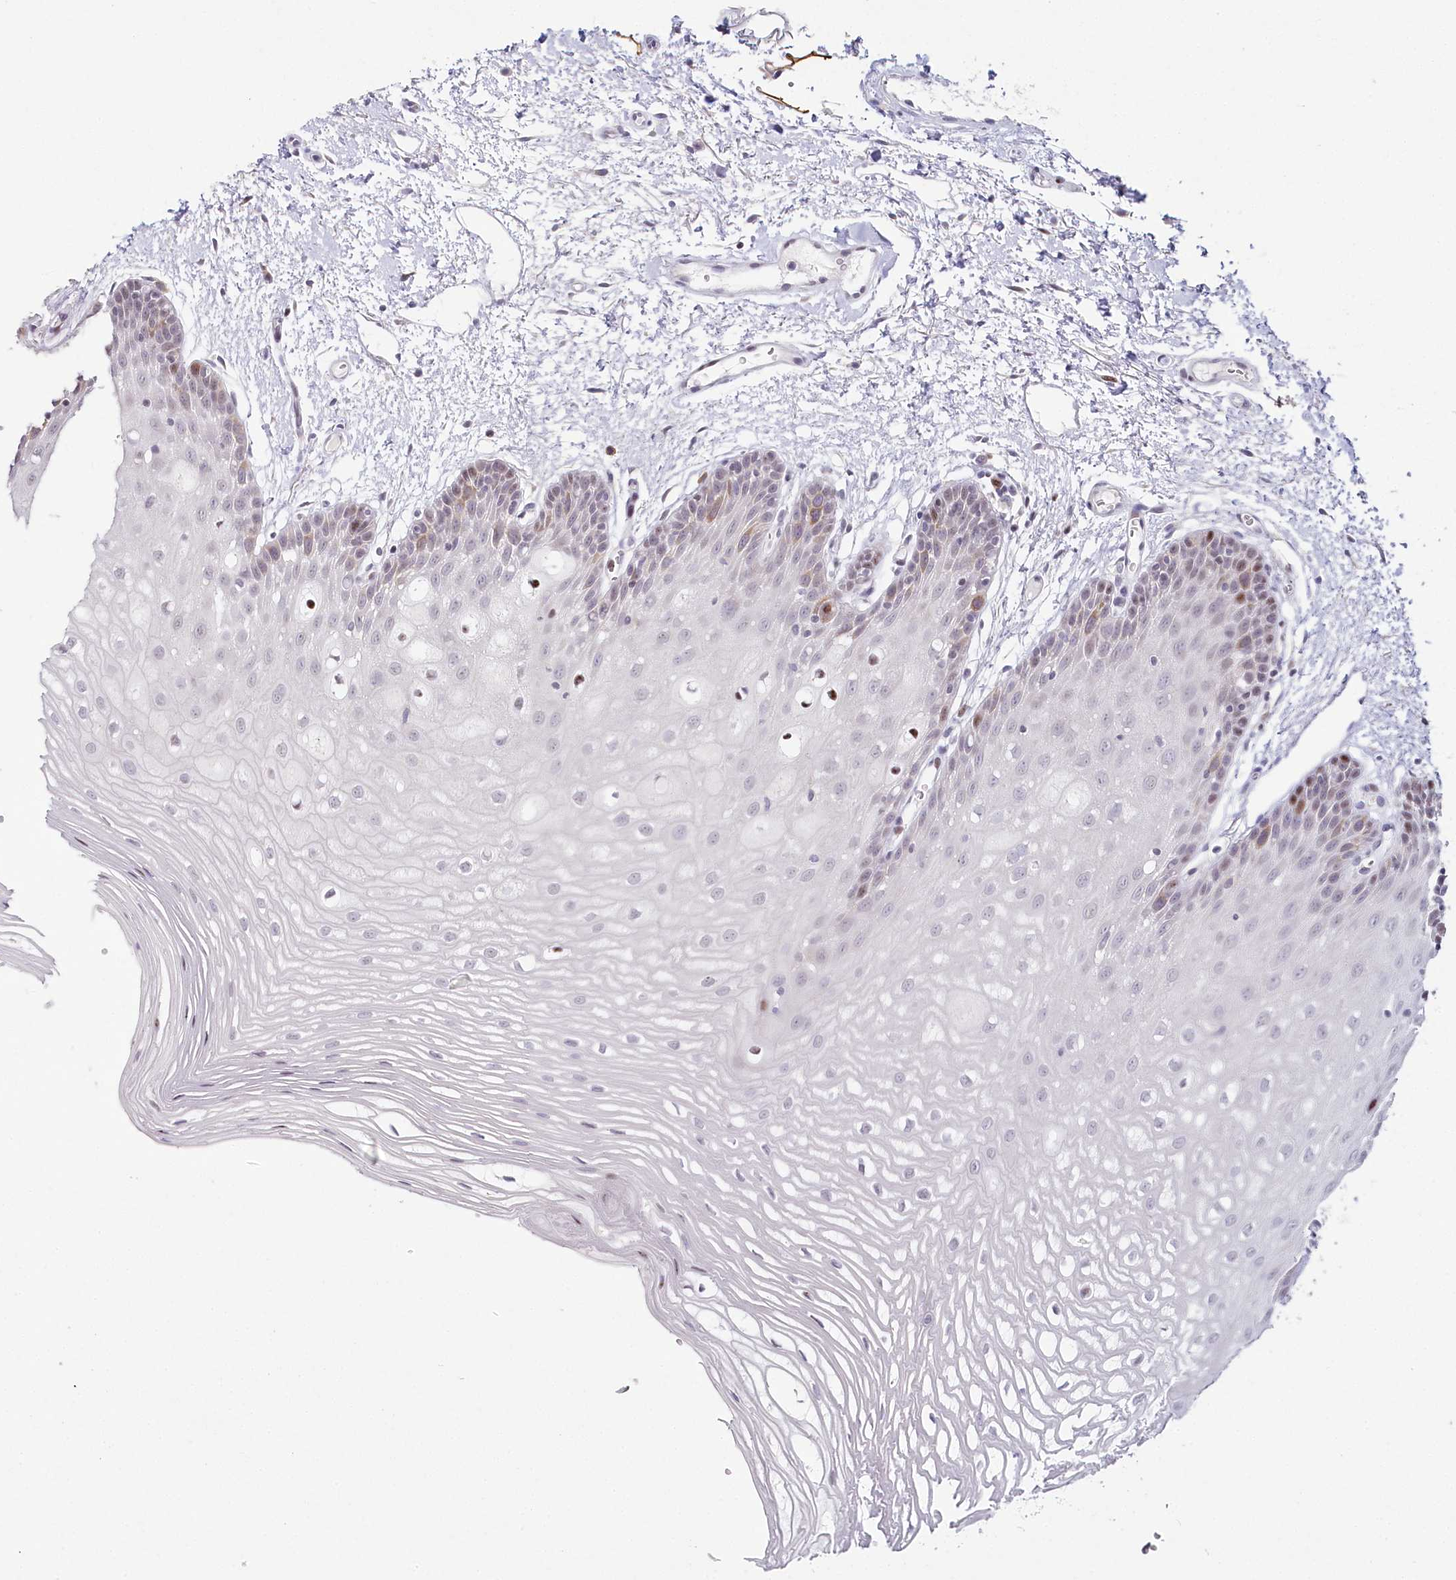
{"staining": {"intensity": "moderate", "quantity": "<25%", "location": "cytoplasmic/membranous,nuclear"}, "tissue": "oral mucosa", "cell_type": "Squamous epithelial cells", "image_type": "normal", "snomed": [{"axis": "morphology", "description": "Normal tissue, NOS"}, {"axis": "topography", "description": "Oral tissue"}, {"axis": "topography", "description": "Tounge, NOS"}], "caption": "Immunohistochemistry staining of benign oral mucosa, which demonstrates low levels of moderate cytoplasmic/membranous,nuclear expression in approximately <25% of squamous epithelial cells indicating moderate cytoplasmic/membranous,nuclear protein positivity. The staining was performed using DAB (brown) for protein detection and nuclei were counterstained in hematoxylin (blue).", "gene": "HPD", "patient": {"sex": "female", "age": 73}}